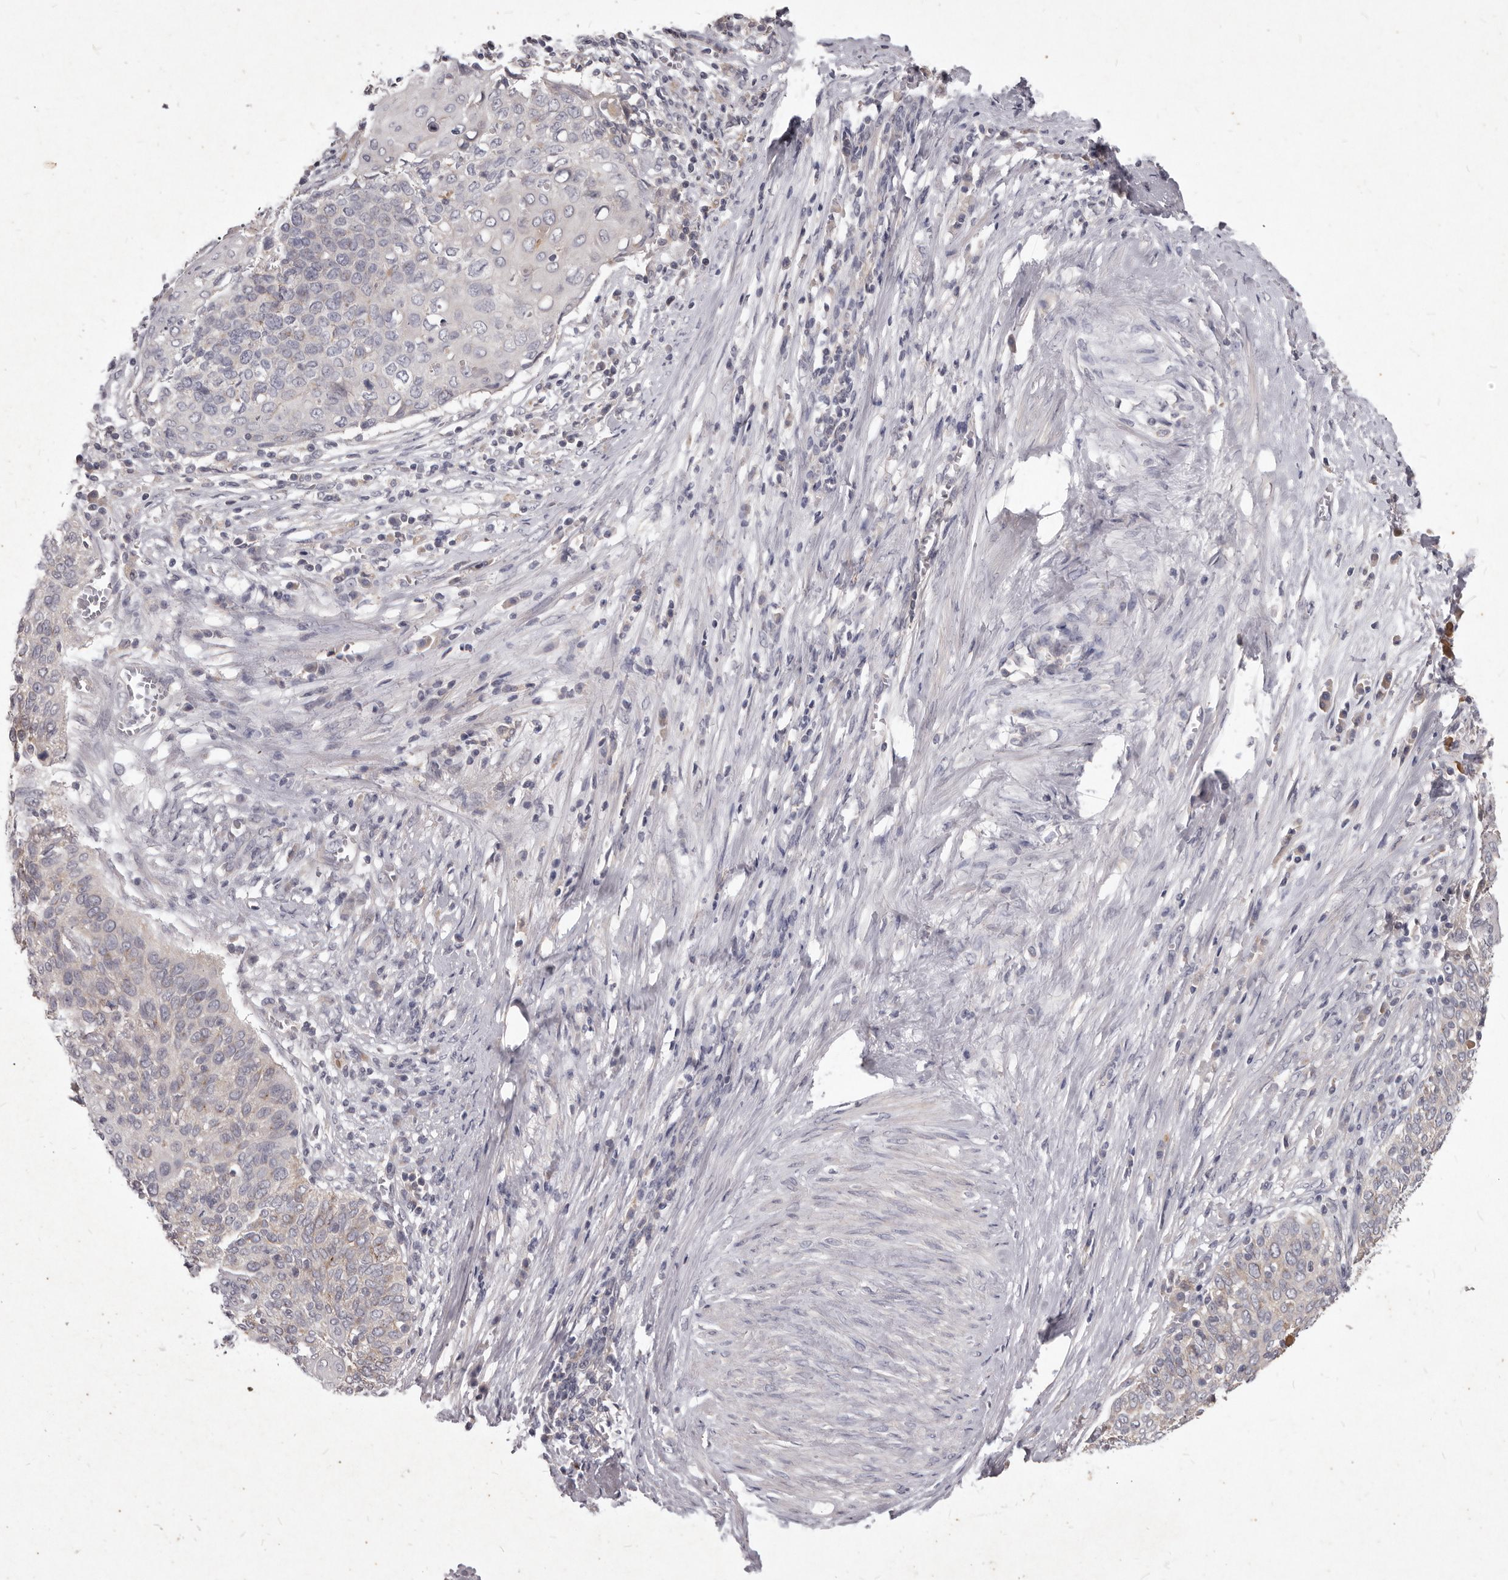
{"staining": {"intensity": "weak", "quantity": "<25%", "location": "cytoplasmic/membranous"}, "tissue": "cervical cancer", "cell_type": "Tumor cells", "image_type": "cancer", "snomed": [{"axis": "morphology", "description": "Squamous cell carcinoma, NOS"}, {"axis": "topography", "description": "Cervix"}], "caption": "Tumor cells show no significant positivity in cervical cancer (squamous cell carcinoma). (DAB IHC visualized using brightfield microscopy, high magnification).", "gene": "GPRC5C", "patient": {"sex": "female", "age": 39}}